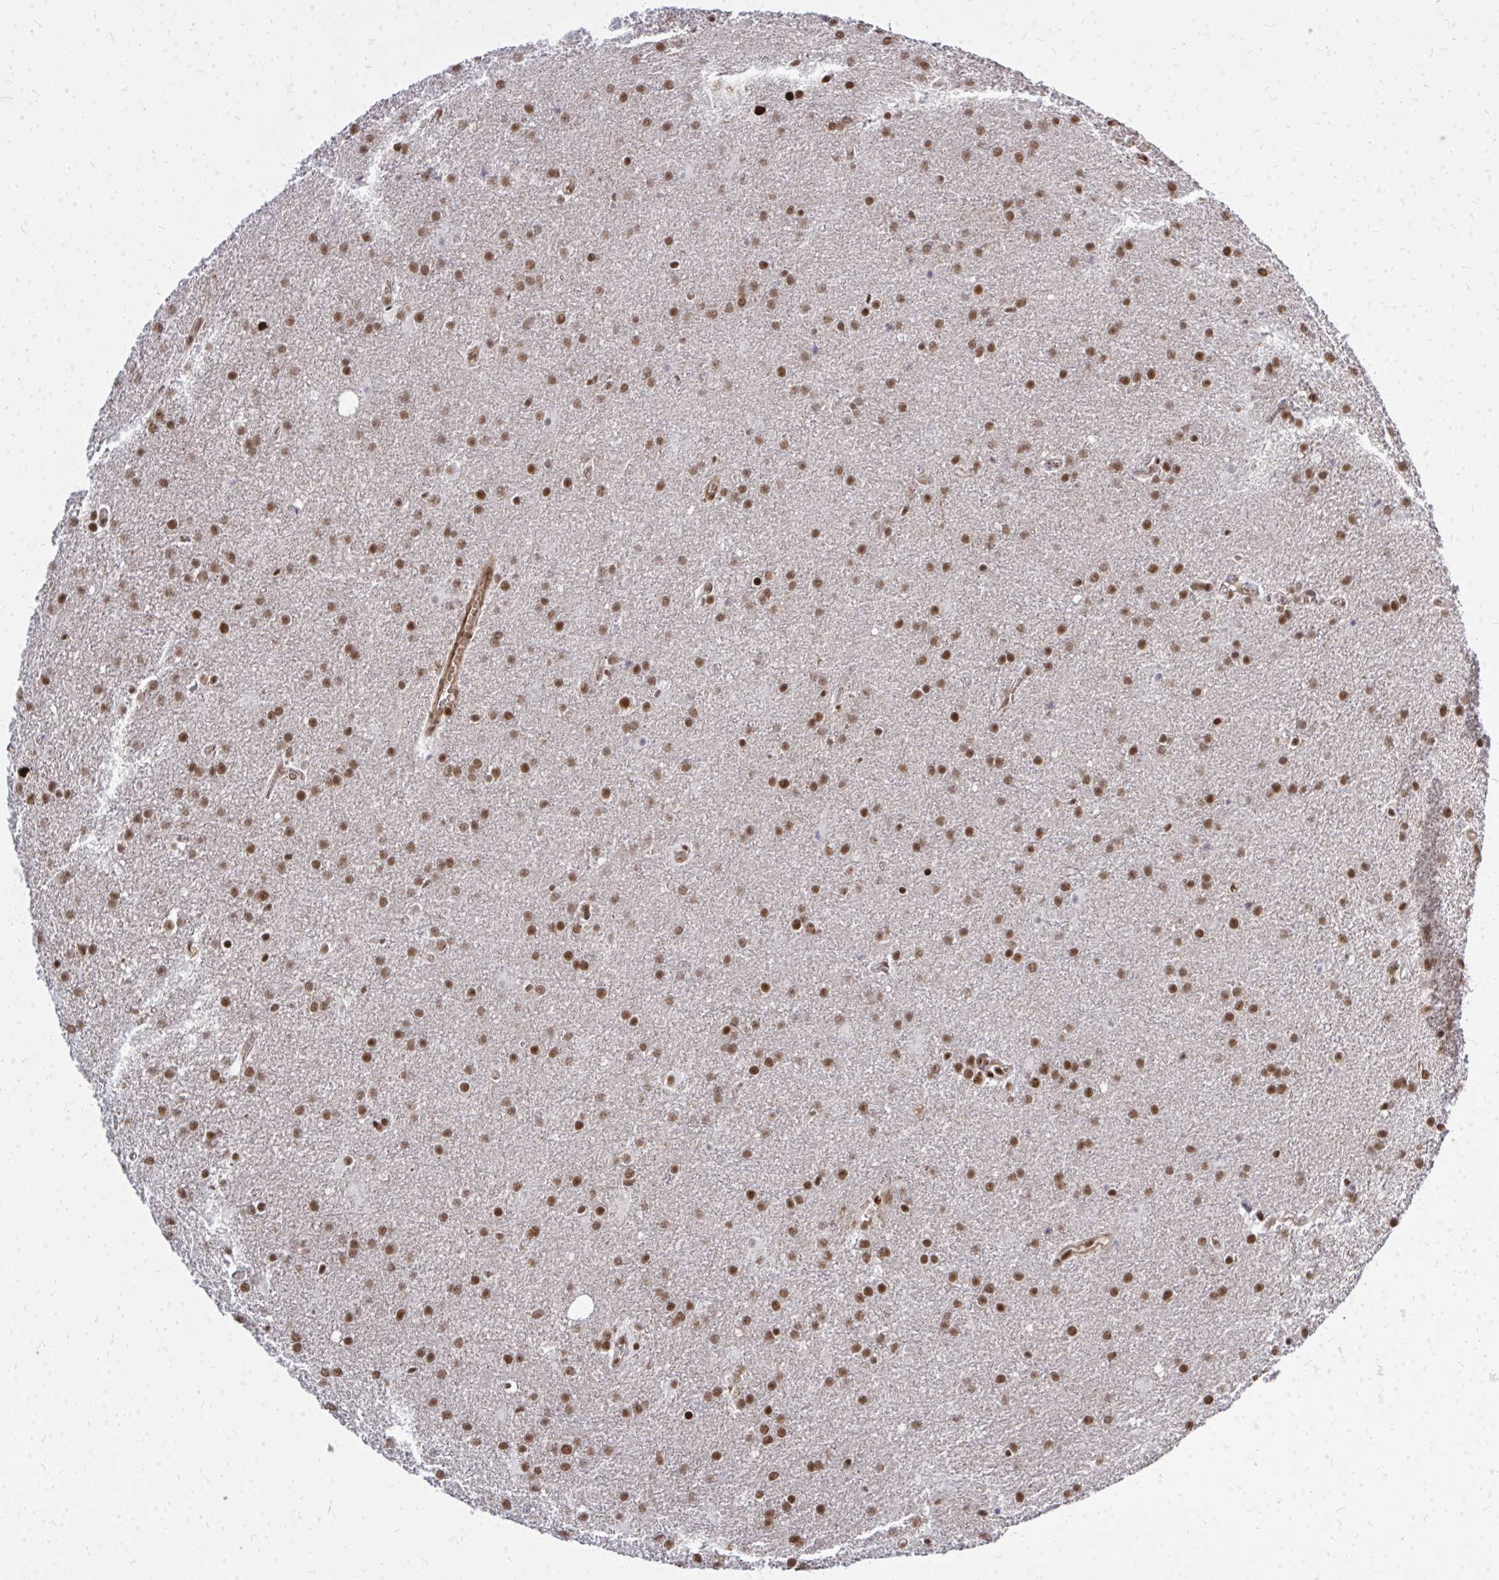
{"staining": {"intensity": "moderate", "quantity": ">75%", "location": "nuclear"}, "tissue": "glioma", "cell_type": "Tumor cells", "image_type": "cancer", "snomed": [{"axis": "morphology", "description": "Glioma, malignant, Low grade"}, {"axis": "topography", "description": "Brain"}], "caption": "IHC of malignant low-grade glioma displays medium levels of moderate nuclear staining in about >75% of tumor cells.", "gene": "TBL1Y", "patient": {"sex": "female", "age": 32}}